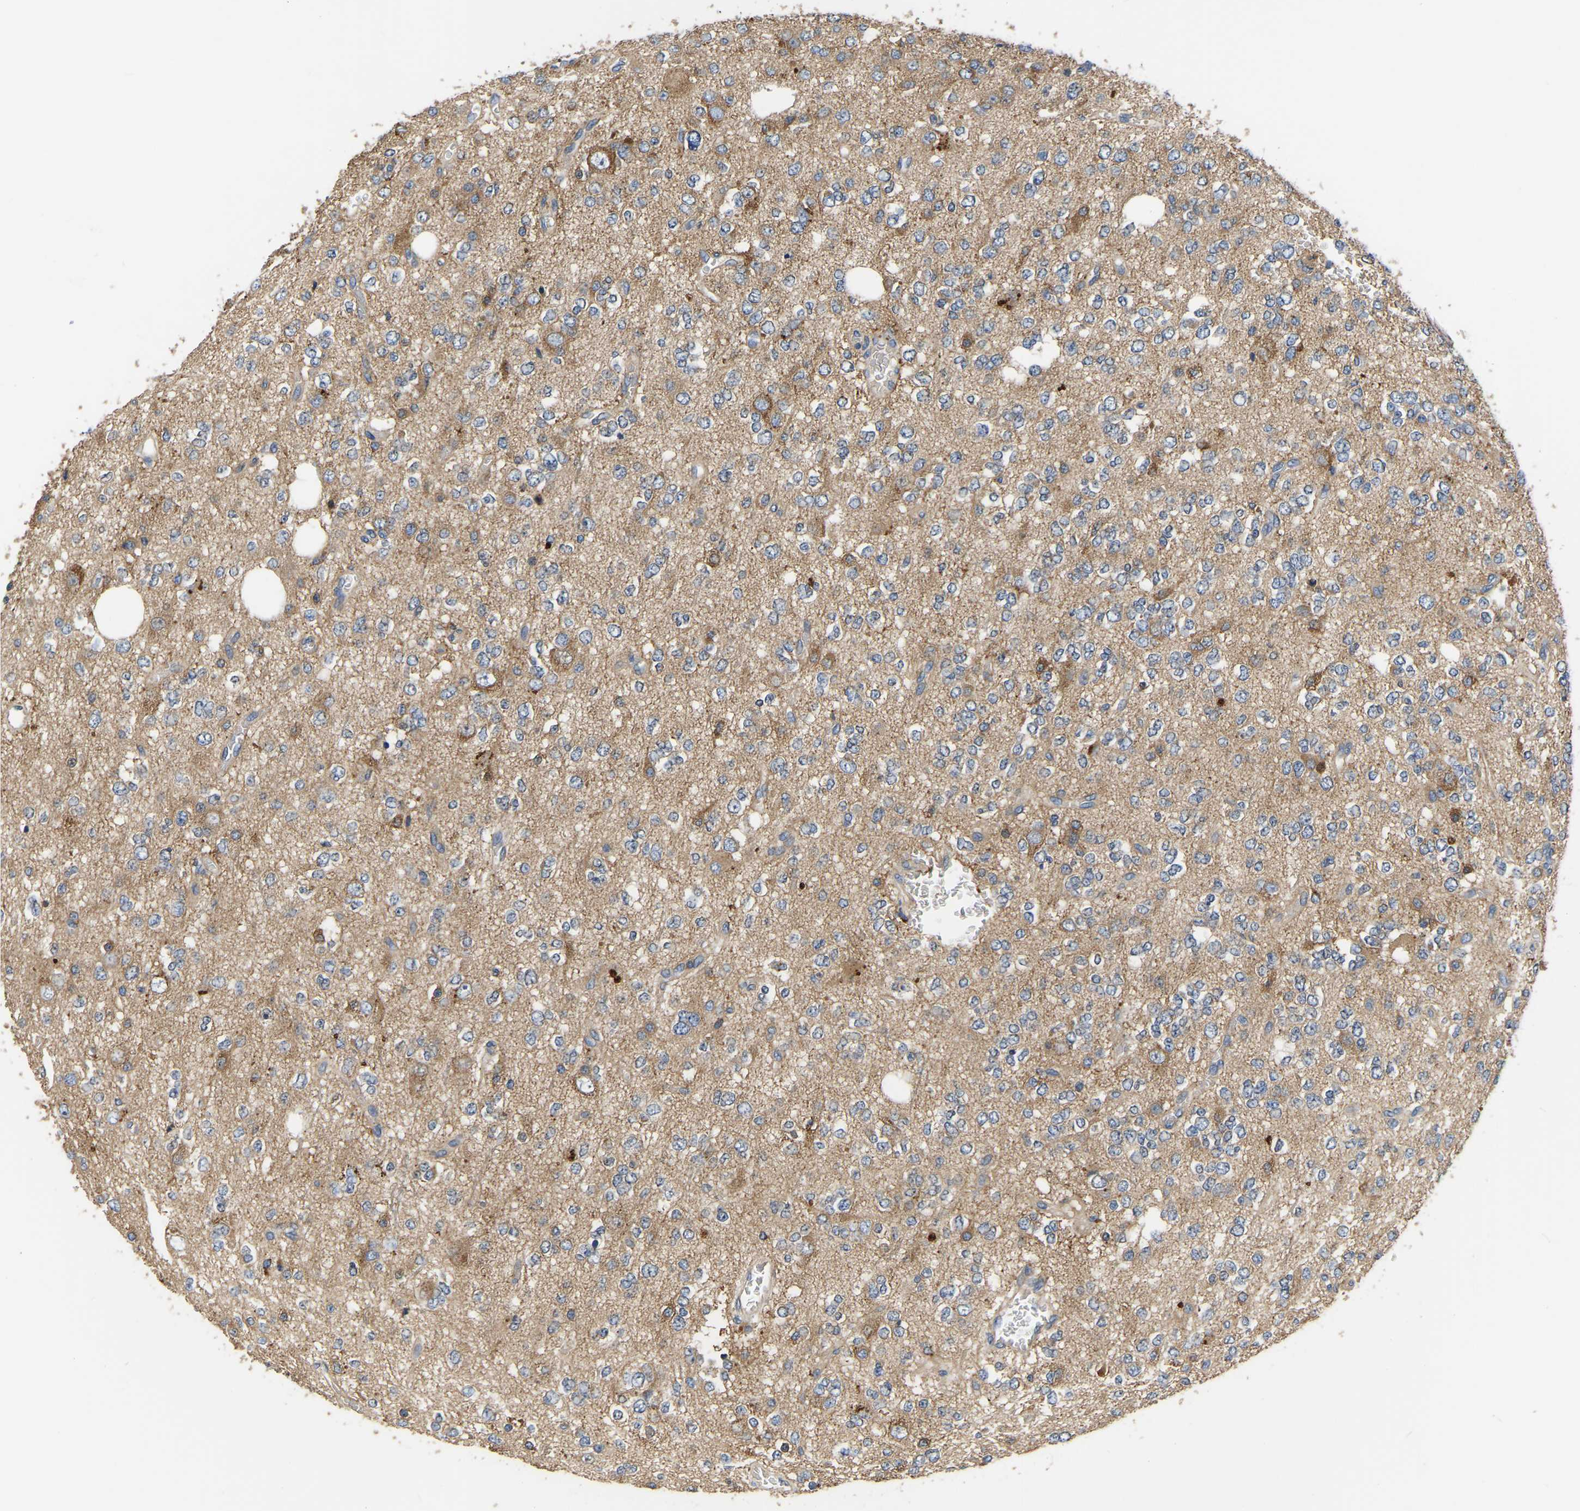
{"staining": {"intensity": "moderate", "quantity": "<25%", "location": "cytoplasmic/membranous"}, "tissue": "glioma", "cell_type": "Tumor cells", "image_type": "cancer", "snomed": [{"axis": "morphology", "description": "Glioma, malignant, Low grade"}, {"axis": "topography", "description": "Brain"}], "caption": "A photomicrograph of human malignant low-grade glioma stained for a protein exhibits moderate cytoplasmic/membranous brown staining in tumor cells. (Stains: DAB (3,3'-diaminobenzidine) in brown, nuclei in blue, Microscopy: brightfield microscopy at high magnification).", "gene": "GARS1", "patient": {"sex": "male", "age": 38}}